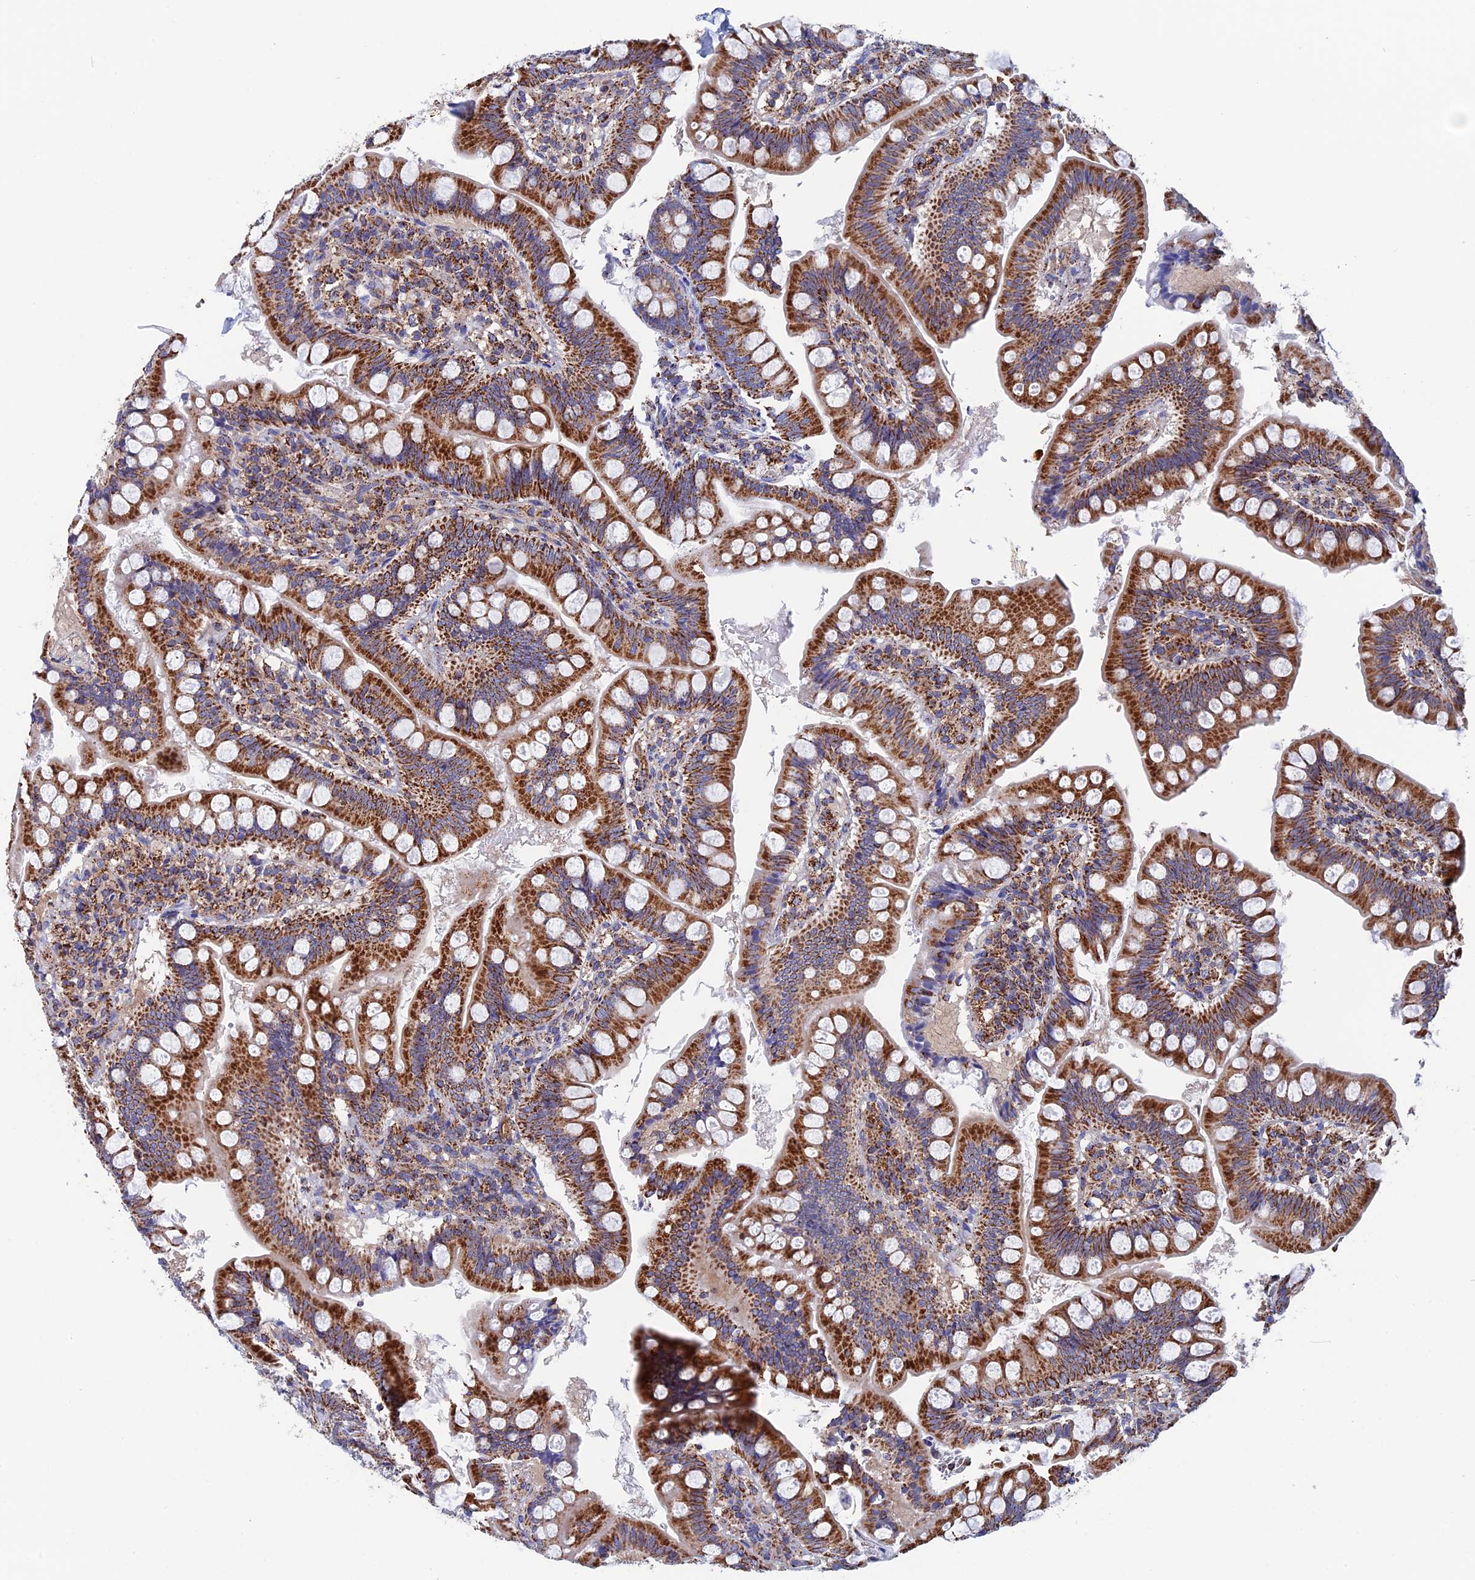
{"staining": {"intensity": "strong", "quantity": "25%-75%", "location": "cytoplasmic/membranous"}, "tissue": "small intestine", "cell_type": "Glandular cells", "image_type": "normal", "snomed": [{"axis": "morphology", "description": "Normal tissue, NOS"}, {"axis": "topography", "description": "Small intestine"}], "caption": "Immunohistochemical staining of normal human small intestine exhibits 25%-75% levels of strong cytoplasmic/membranous protein staining in approximately 25%-75% of glandular cells.", "gene": "WDR83", "patient": {"sex": "male", "age": 7}}